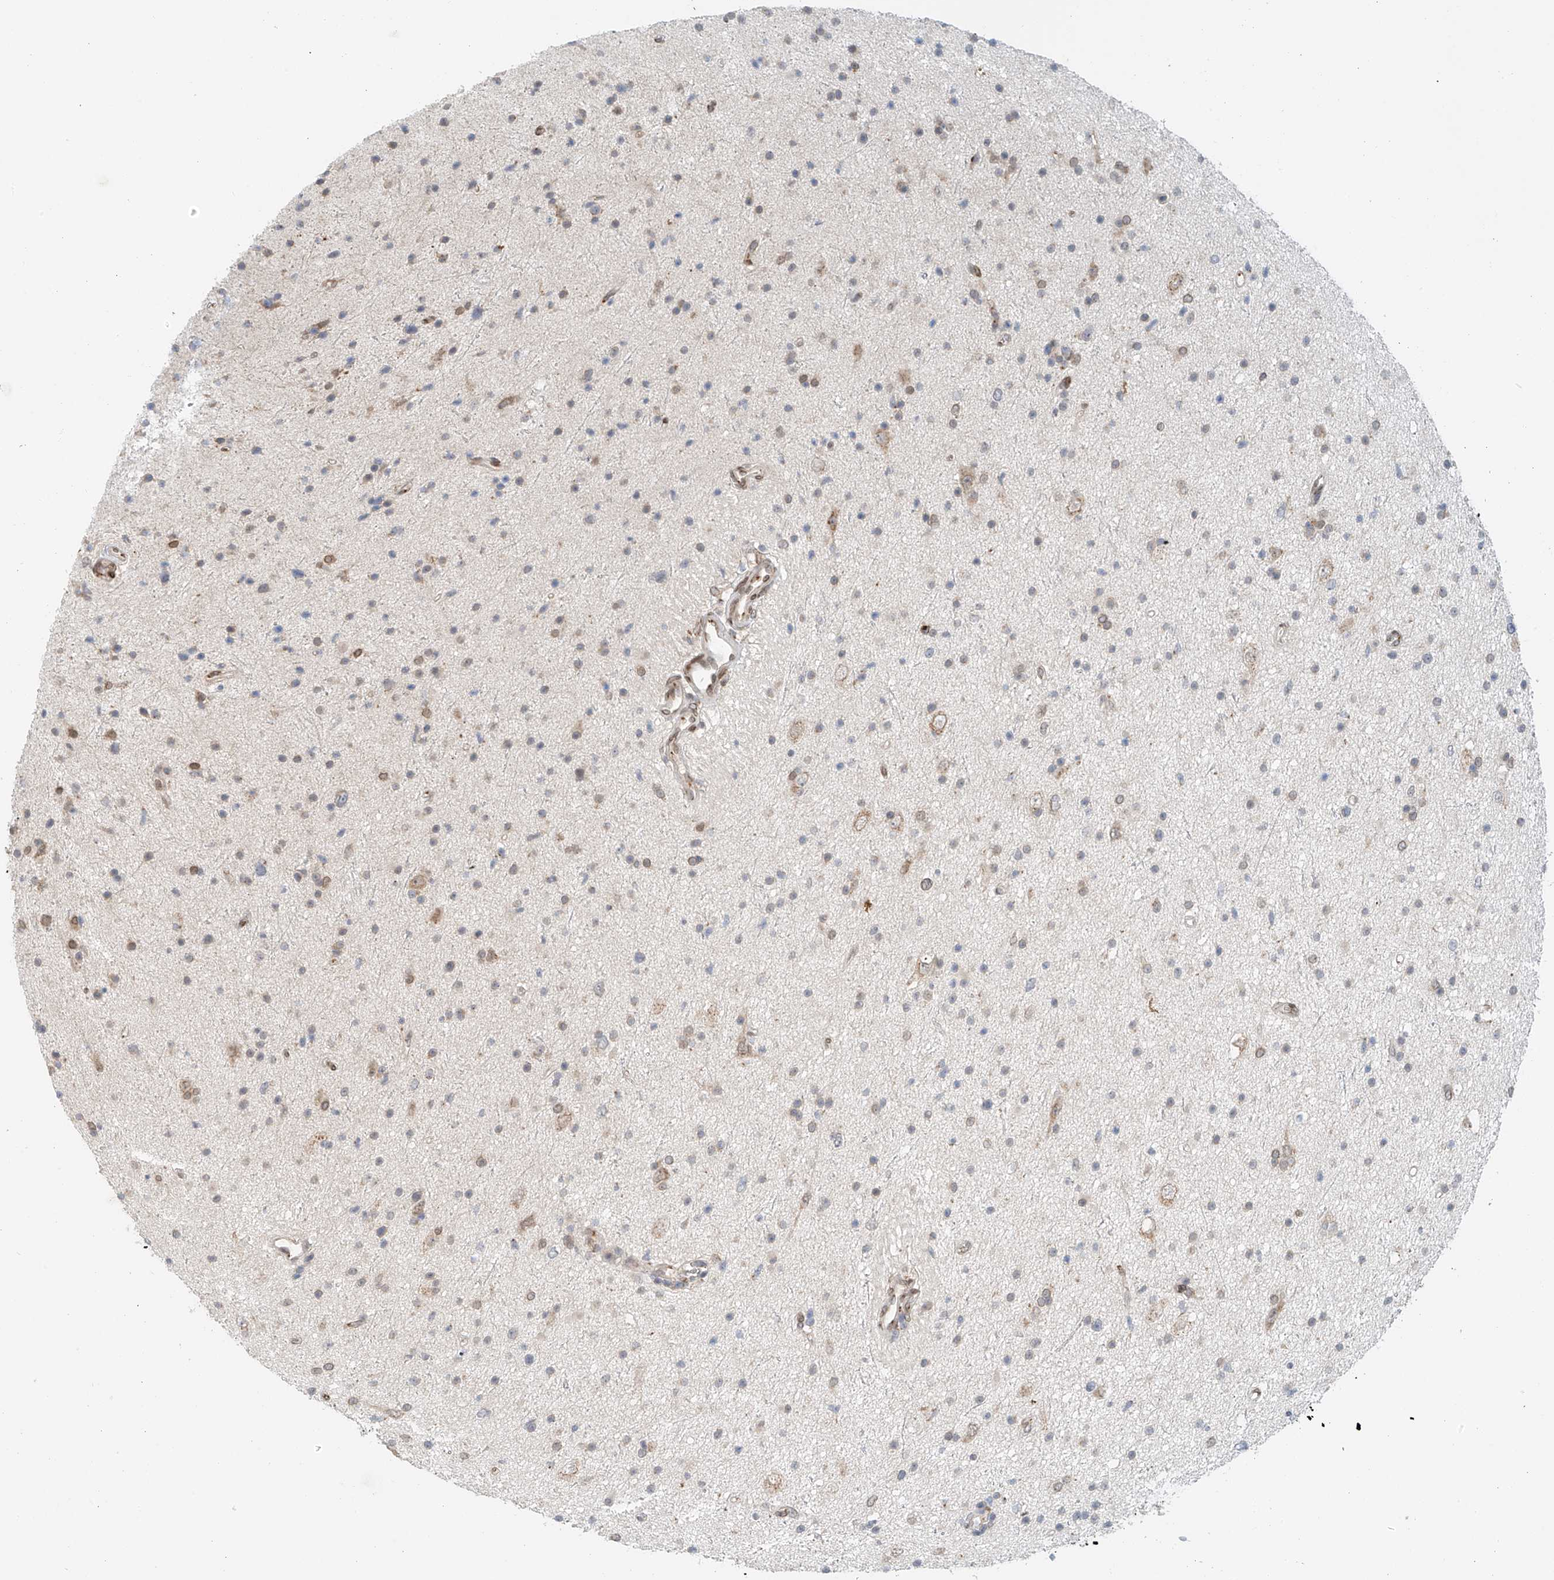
{"staining": {"intensity": "negative", "quantity": "none", "location": "none"}, "tissue": "glioma", "cell_type": "Tumor cells", "image_type": "cancer", "snomed": [{"axis": "morphology", "description": "Glioma, malignant, Low grade"}, {"axis": "topography", "description": "Cerebral cortex"}], "caption": "Immunohistochemical staining of human glioma shows no significant positivity in tumor cells.", "gene": "STARD9", "patient": {"sex": "female", "age": 39}}